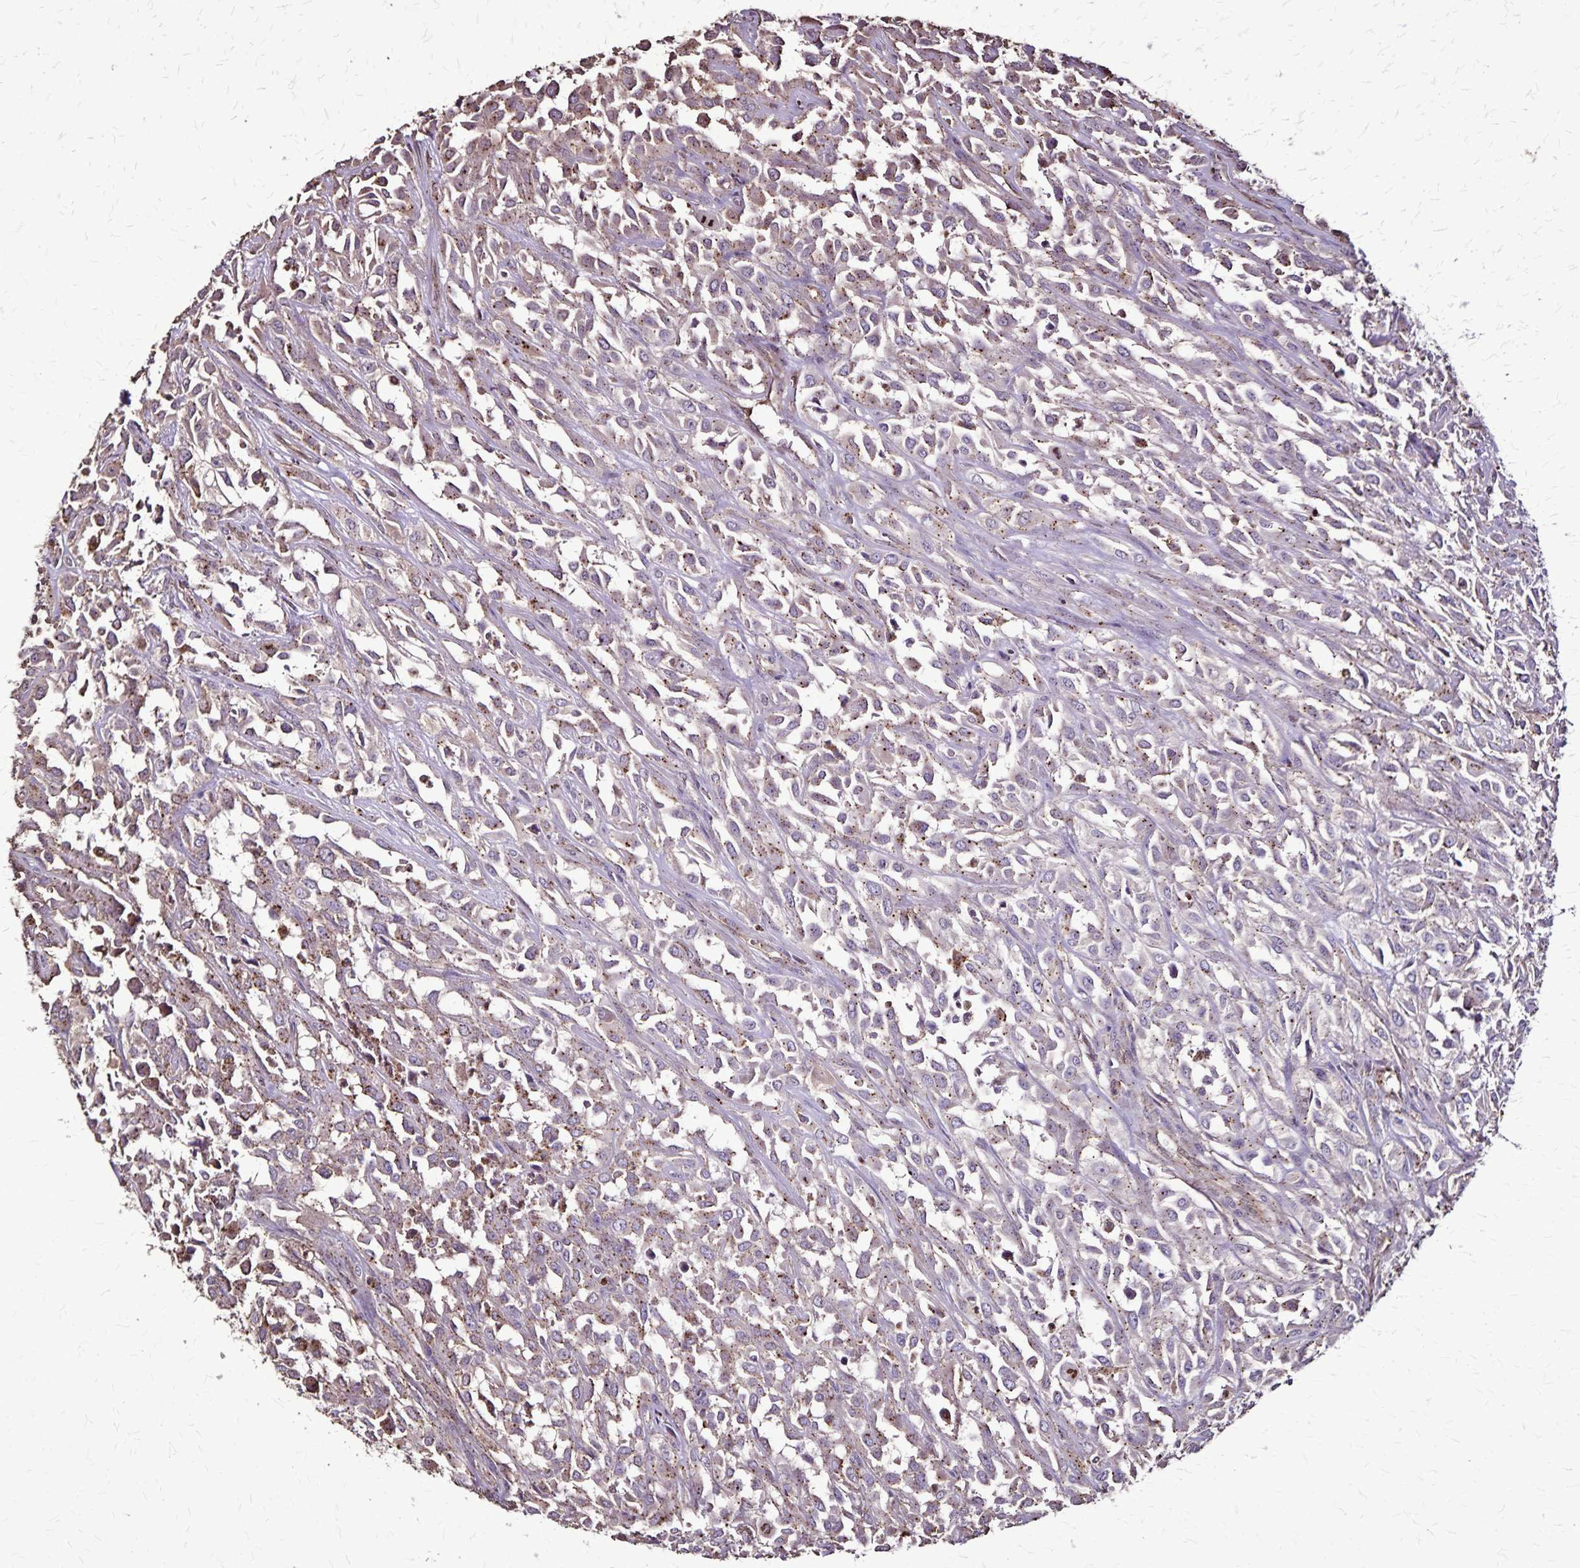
{"staining": {"intensity": "moderate", "quantity": "25%-75%", "location": "cytoplasmic/membranous"}, "tissue": "urothelial cancer", "cell_type": "Tumor cells", "image_type": "cancer", "snomed": [{"axis": "morphology", "description": "Urothelial carcinoma, High grade"}, {"axis": "topography", "description": "Urinary bladder"}], "caption": "Immunohistochemical staining of human urothelial cancer demonstrates moderate cytoplasmic/membranous protein positivity in approximately 25%-75% of tumor cells. Immunohistochemistry (ihc) stains the protein of interest in brown and the nuclei are stained blue.", "gene": "CHMP1B", "patient": {"sex": "male", "age": 67}}